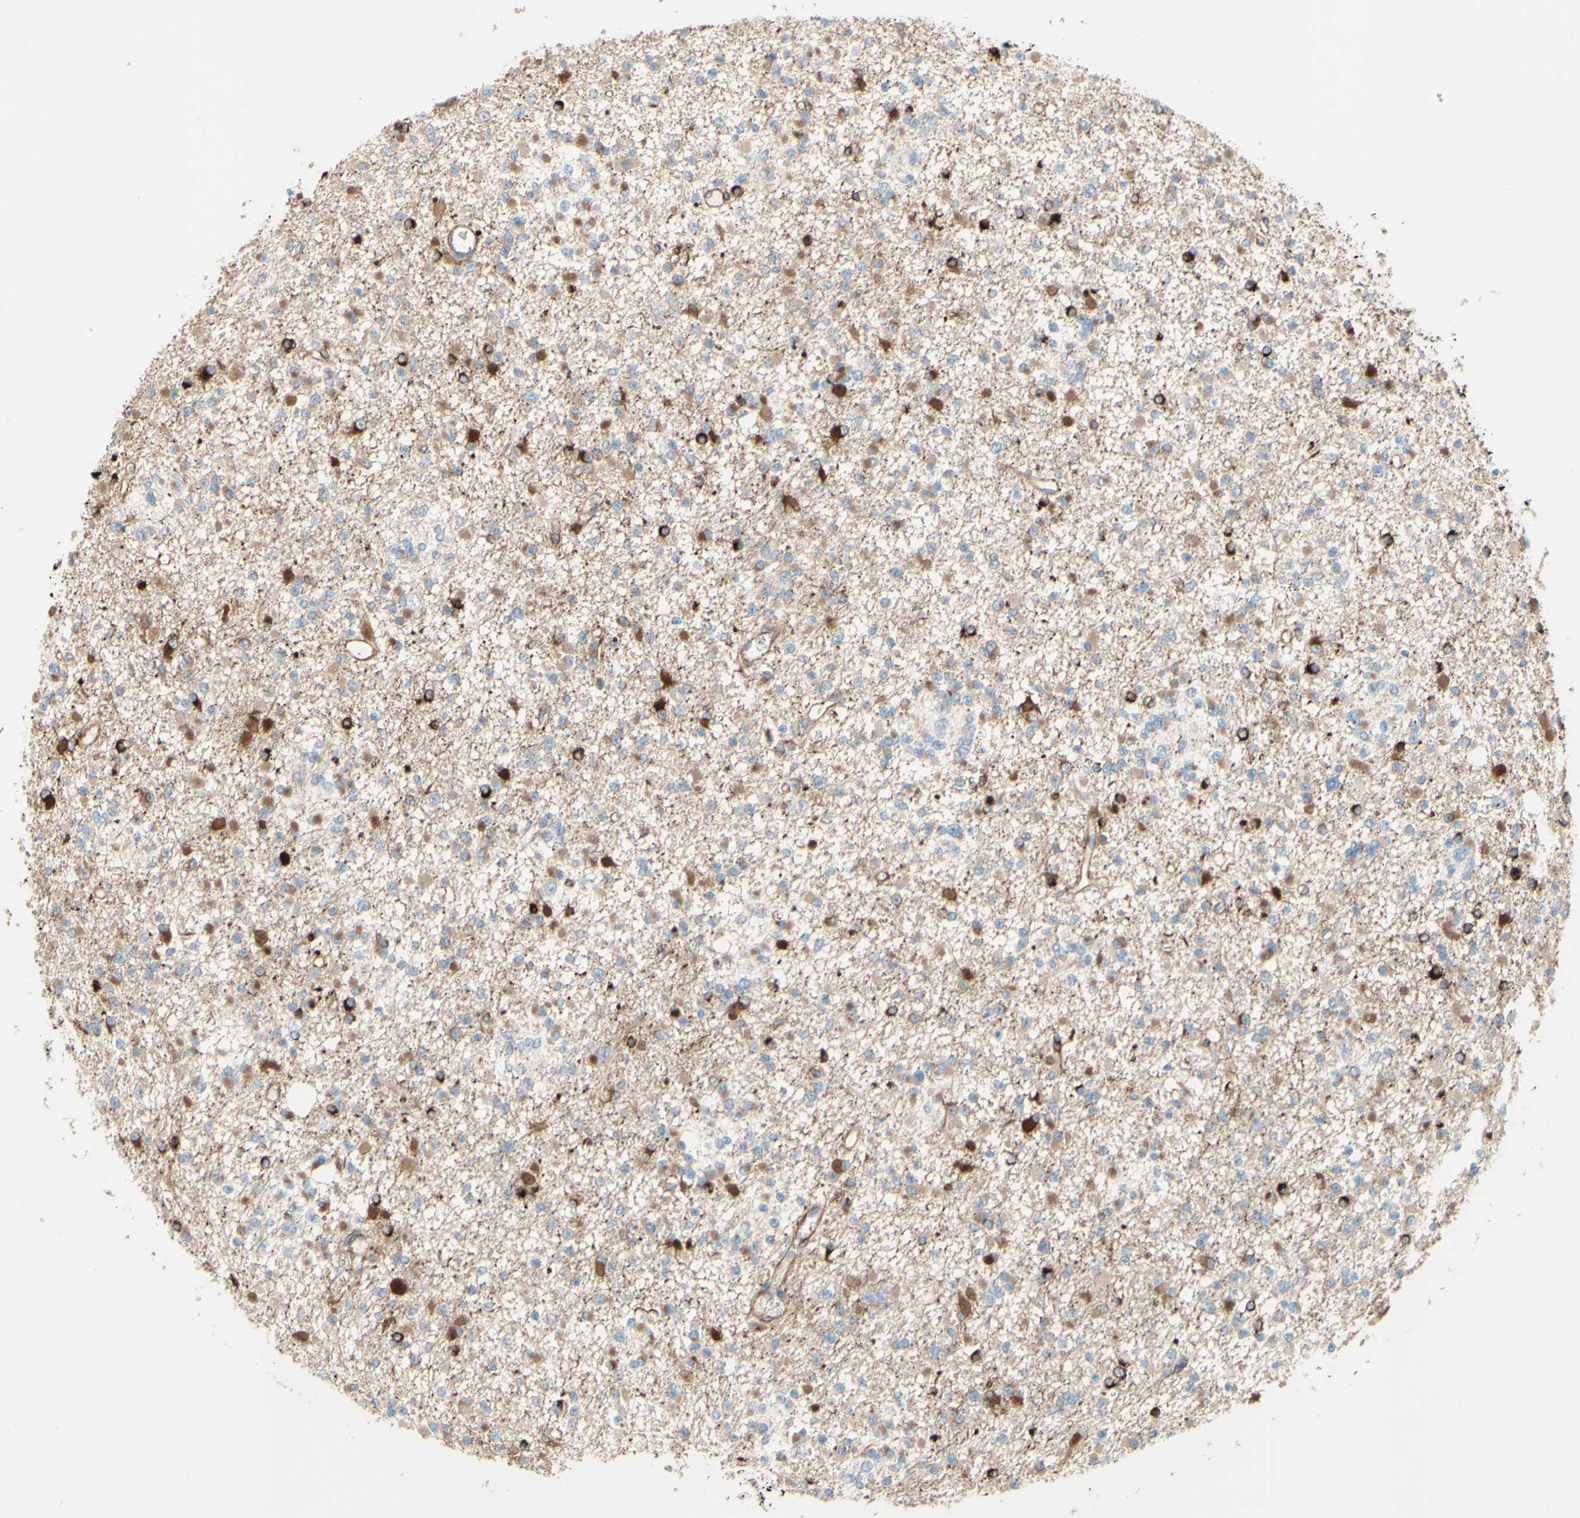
{"staining": {"intensity": "strong", "quantity": "<25%", "location": "cytoplasmic/membranous"}, "tissue": "glioma", "cell_type": "Tumor cells", "image_type": "cancer", "snomed": [{"axis": "morphology", "description": "Glioma, malignant, Low grade"}, {"axis": "topography", "description": "Brain"}], "caption": "Human malignant glioma (low-grade) stained with a protein marker shows strong staining in tumor cells.", "gene": "ENDOD1", "patient": {"sex": "female", "age": 22}}